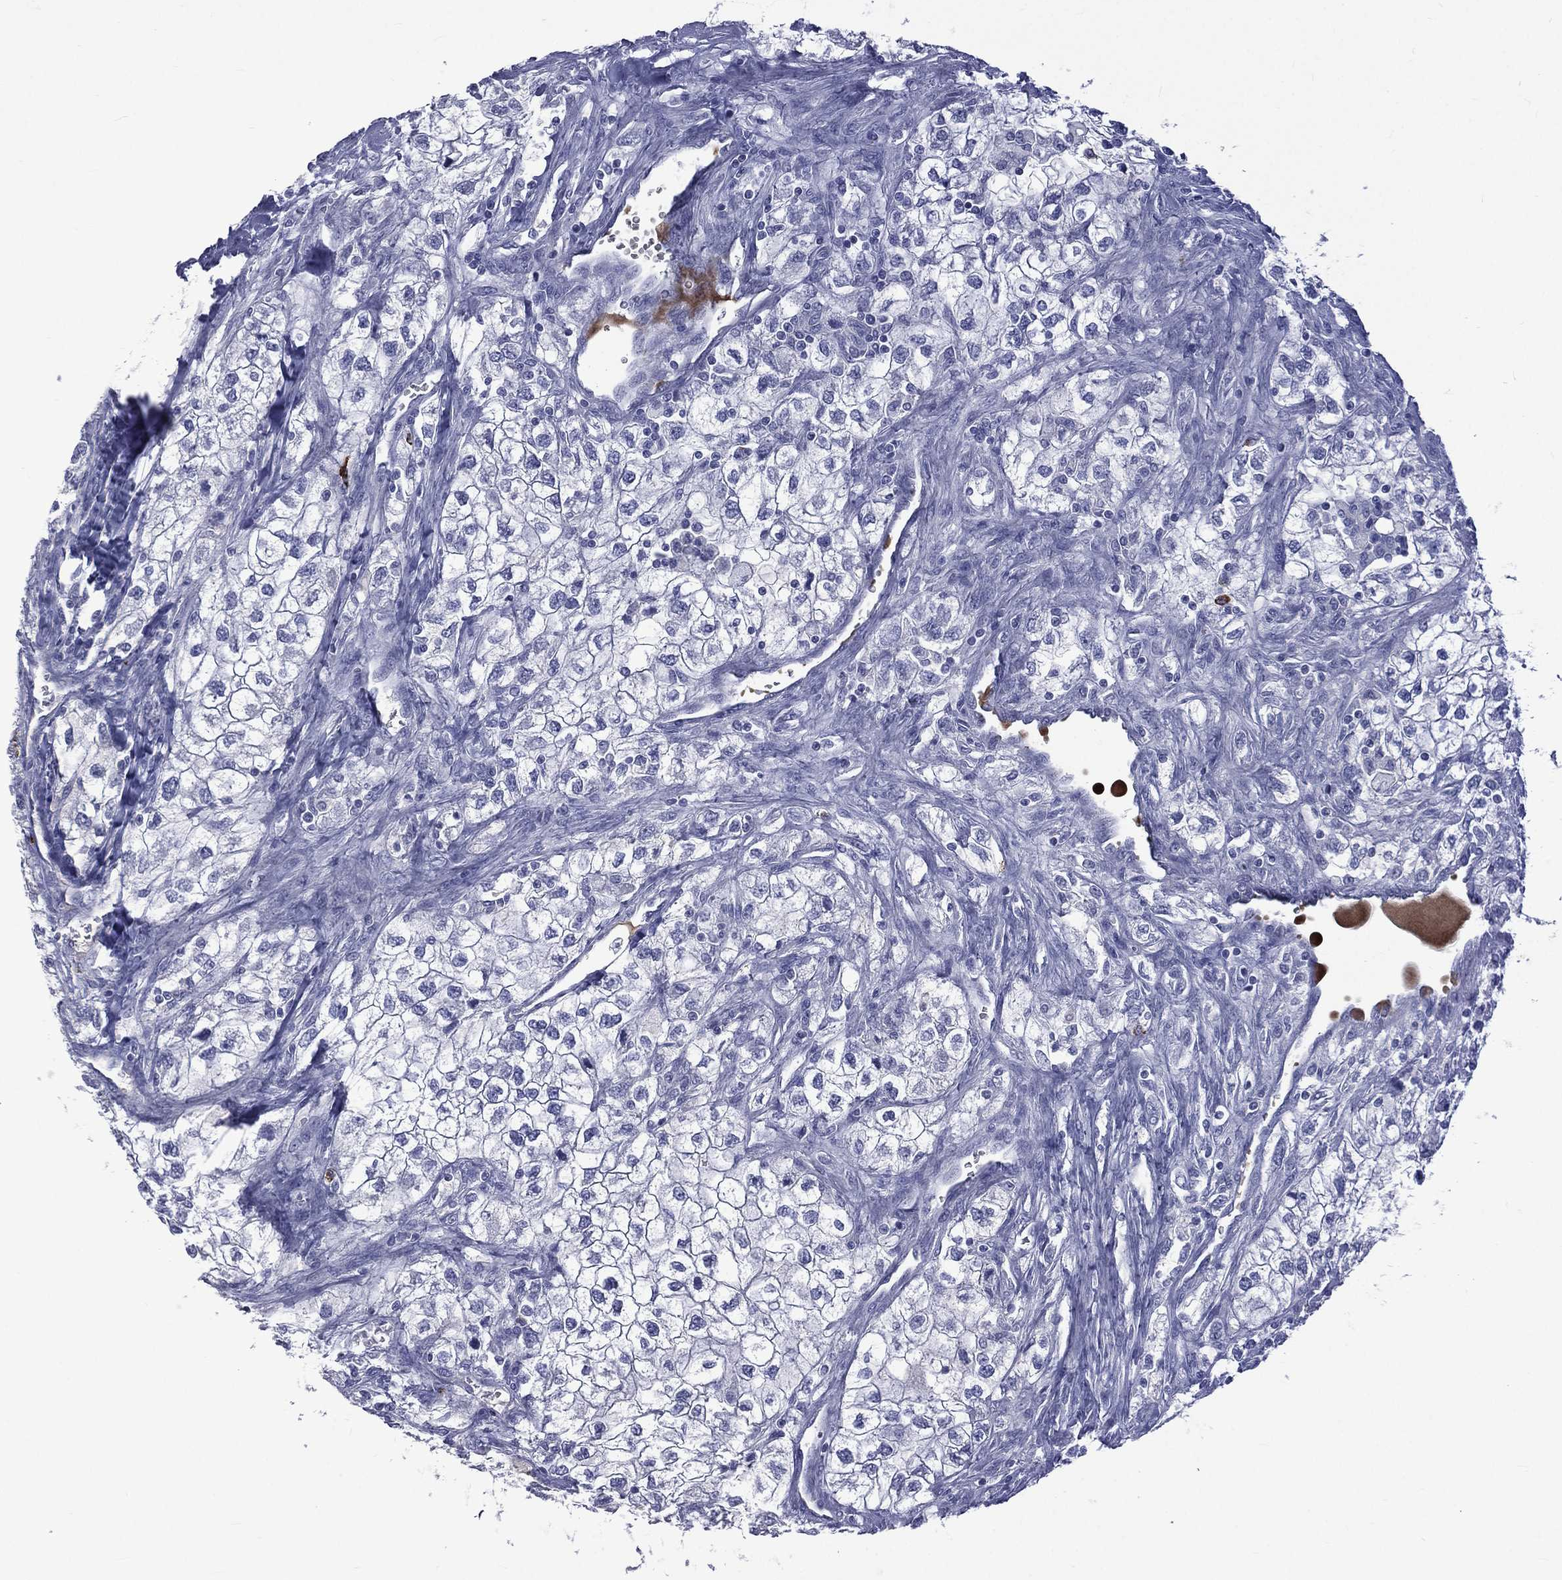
{"staining": {"intensity": "negative", "quantity": "none", "location": "none"}, "tissue": "renal cancer", "cell_type": "Tumor cells", "image_type": "cancer", "snomed": [{"axis": "morphology", "description": "Adenocarcinoma, NOS"}, {"axis": "topography", "description": "Kidney"}], "caption": "Immunohistochemistry image of adenocarcinoma (renal) stained for a protein (brown), which exhibits no positivity in tumor cells.", "gene": "ELANE", "patient": {"sex": "male", "age": 59}}